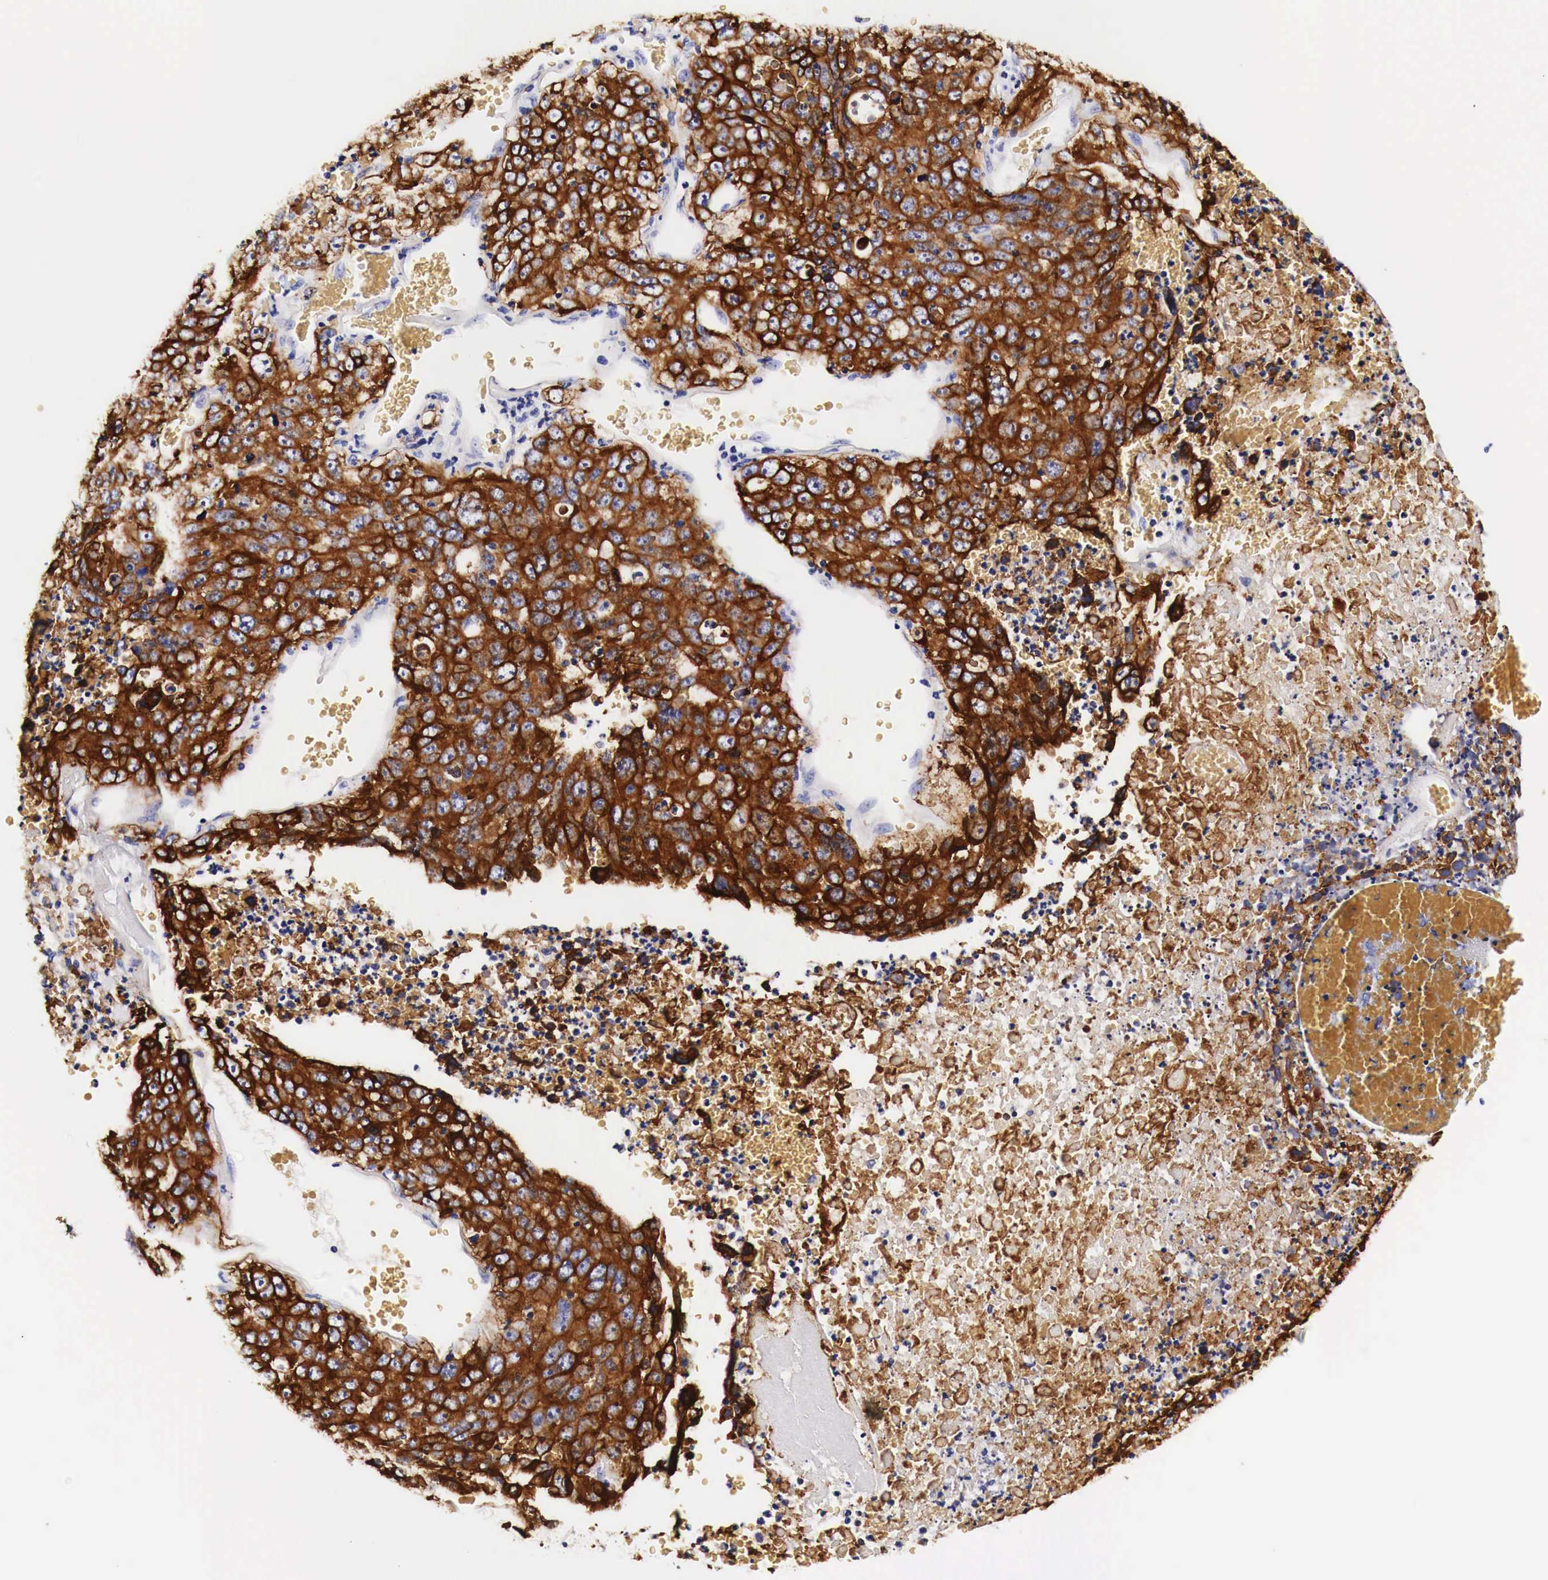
{"staining": {"intensity": "moderate", "quantity": ">75%", "location": "cytoplasmic/membranous"}, "tissue": "lung cancer", "cell_type": "Tumor cells", "image_type": "cancer", "snomed": [{"axis": "morphology", "description": "Squamous cell carcinoma, NOS"}, {"axis": "topography", "description": "Lung"}], "caption": "Protein analysis of squamous cell carcinoma (lung) tissue displays moderate cytoplasmic/membranous expression in about >75% of tumor cells. (DAB (3,3'-diaminobenzidine) IHC with brightfield microscopy, high magnification).", "gene": "EGFR", "patient": {"sex": "male", "age": 64}}